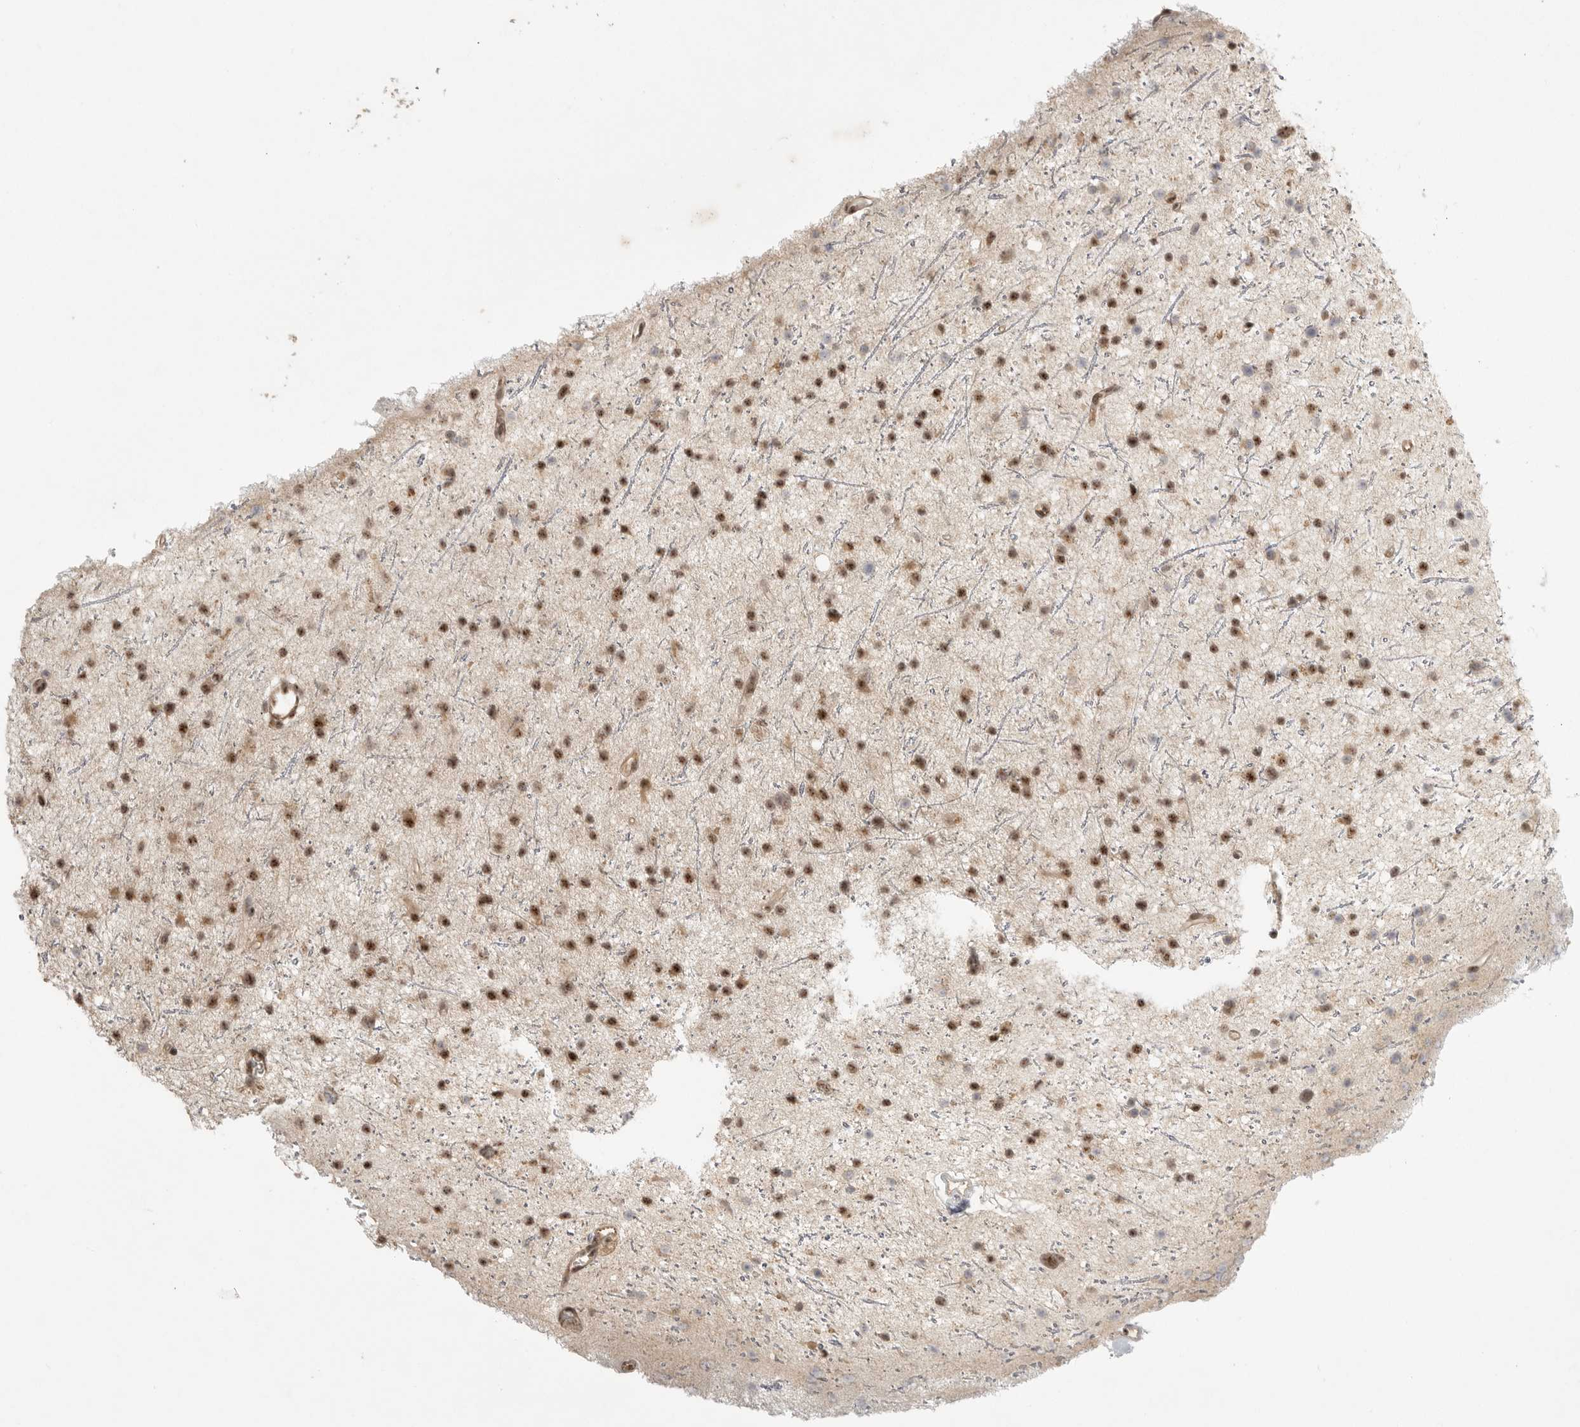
{"staining": {"intensity": "moderate", "quantity": ">75%", "location": "nuclear"}, "tissue": "glioma", "cell_type": "Tumor cells", "image_type": "cancer", "snomed": [{"axis": "morphology", "description": "Glioma, malignant, Low grade"}, {"axis": "topography", "description": "Cerebral cortex"}], "caption": "Moderate nuclear staining is appreciated in approximately >75% of tumor cells in malignant glioma (low-grade). (DAB (3,3'-diaminobenzidine) IHC with brightfield microscopy, high magnification).", "gene": "POMP", "patient": {"sex": "female", "age": 39}}